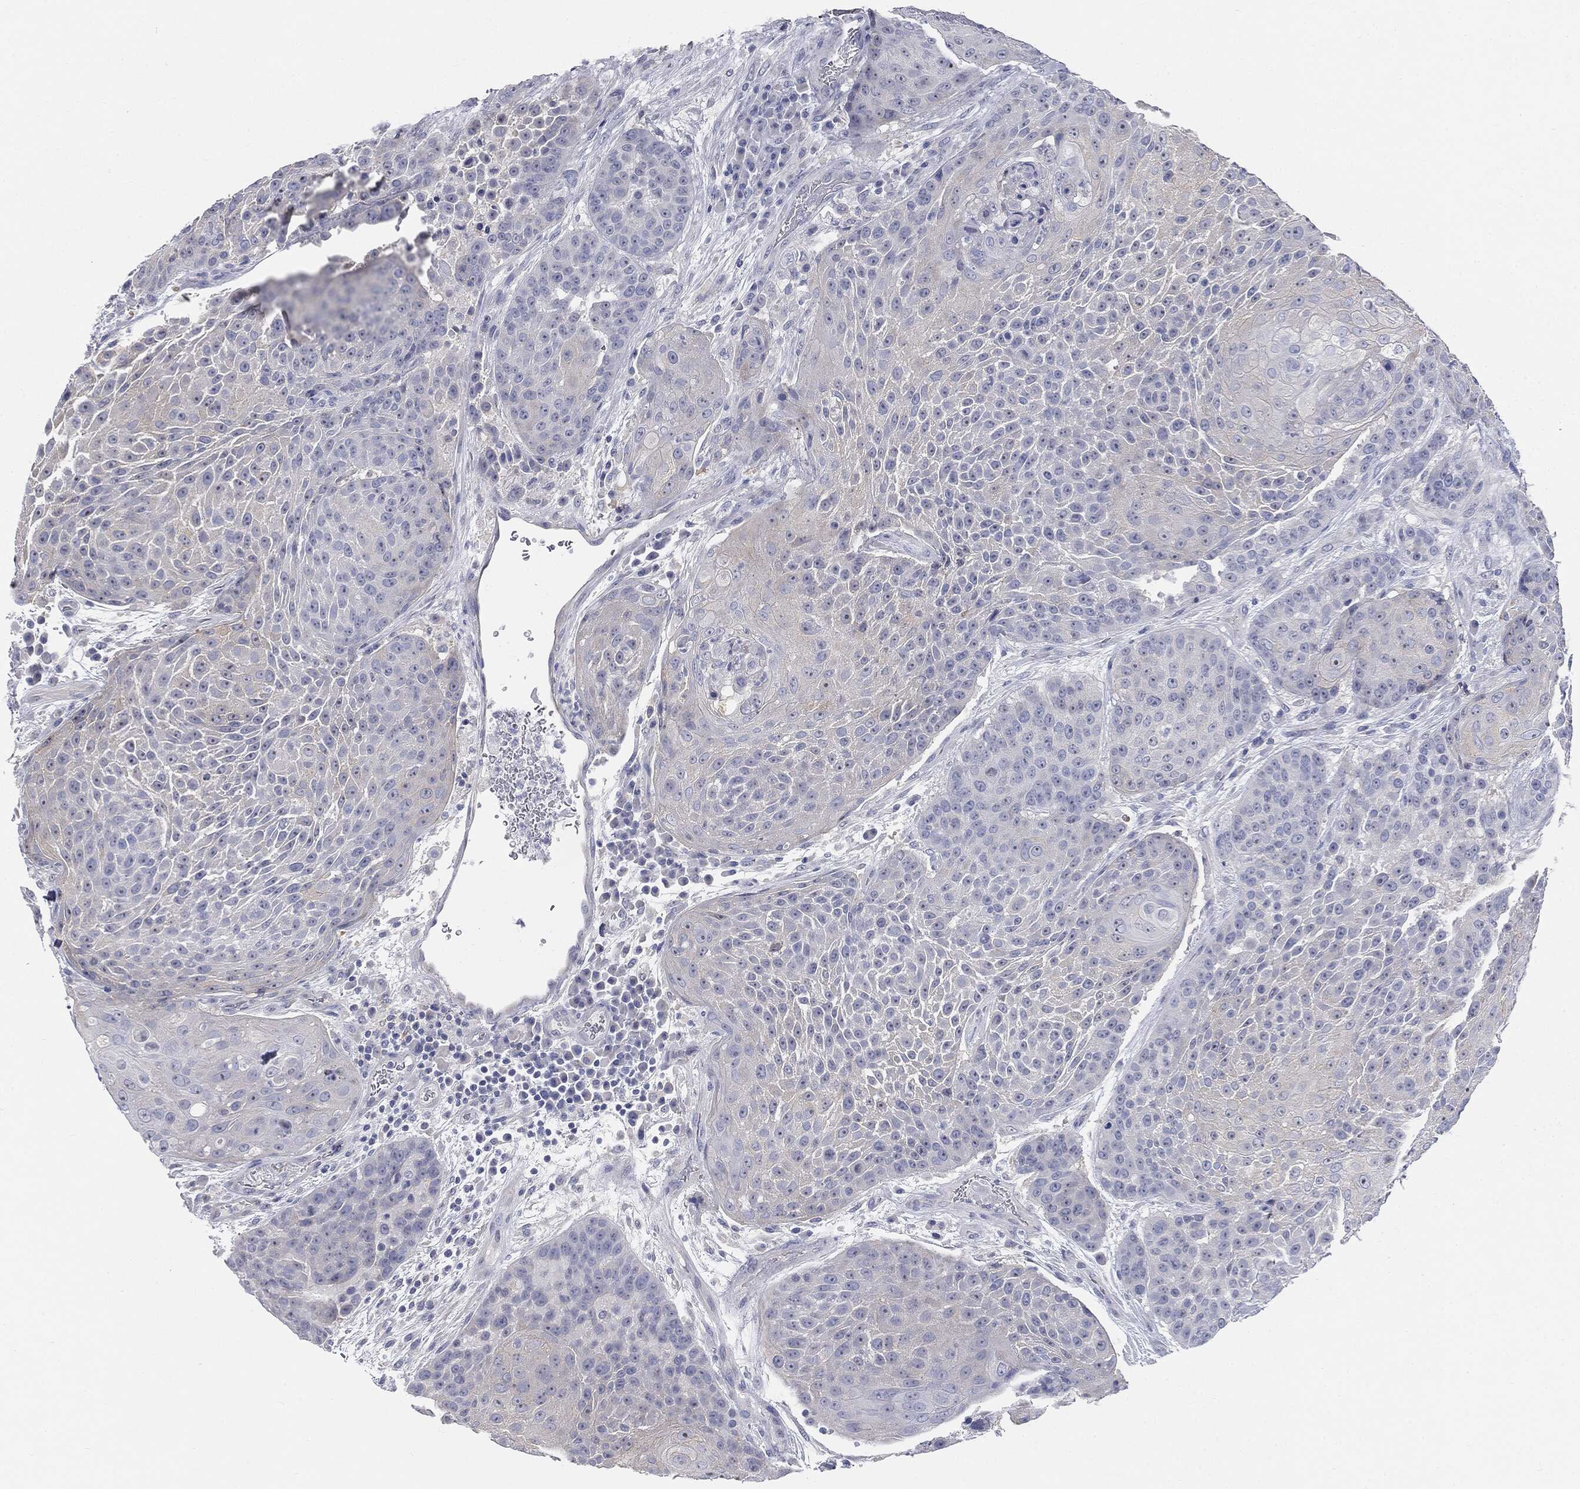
{"staining": {"intensity": "negative", "quantity": "none", "location": "none"}, "tissue": "urothelial cancer", "cell_type": "Tumor cells", "image_type": "cancer", "snomed": [{"axis": "morphology", "description": "Urothelial carcinoma, High grade"}, {"axis": "topography", "description": "Urinary bladder"}], "caption": "Immunohistochemical staining of human high-grade urothelial carcinoma shows no significant expression in tumor cells. (DAB IHC with hematoxylin counter stain).", "gene": "CUZD1", "patient": {"sex": "female", "age": 63}}